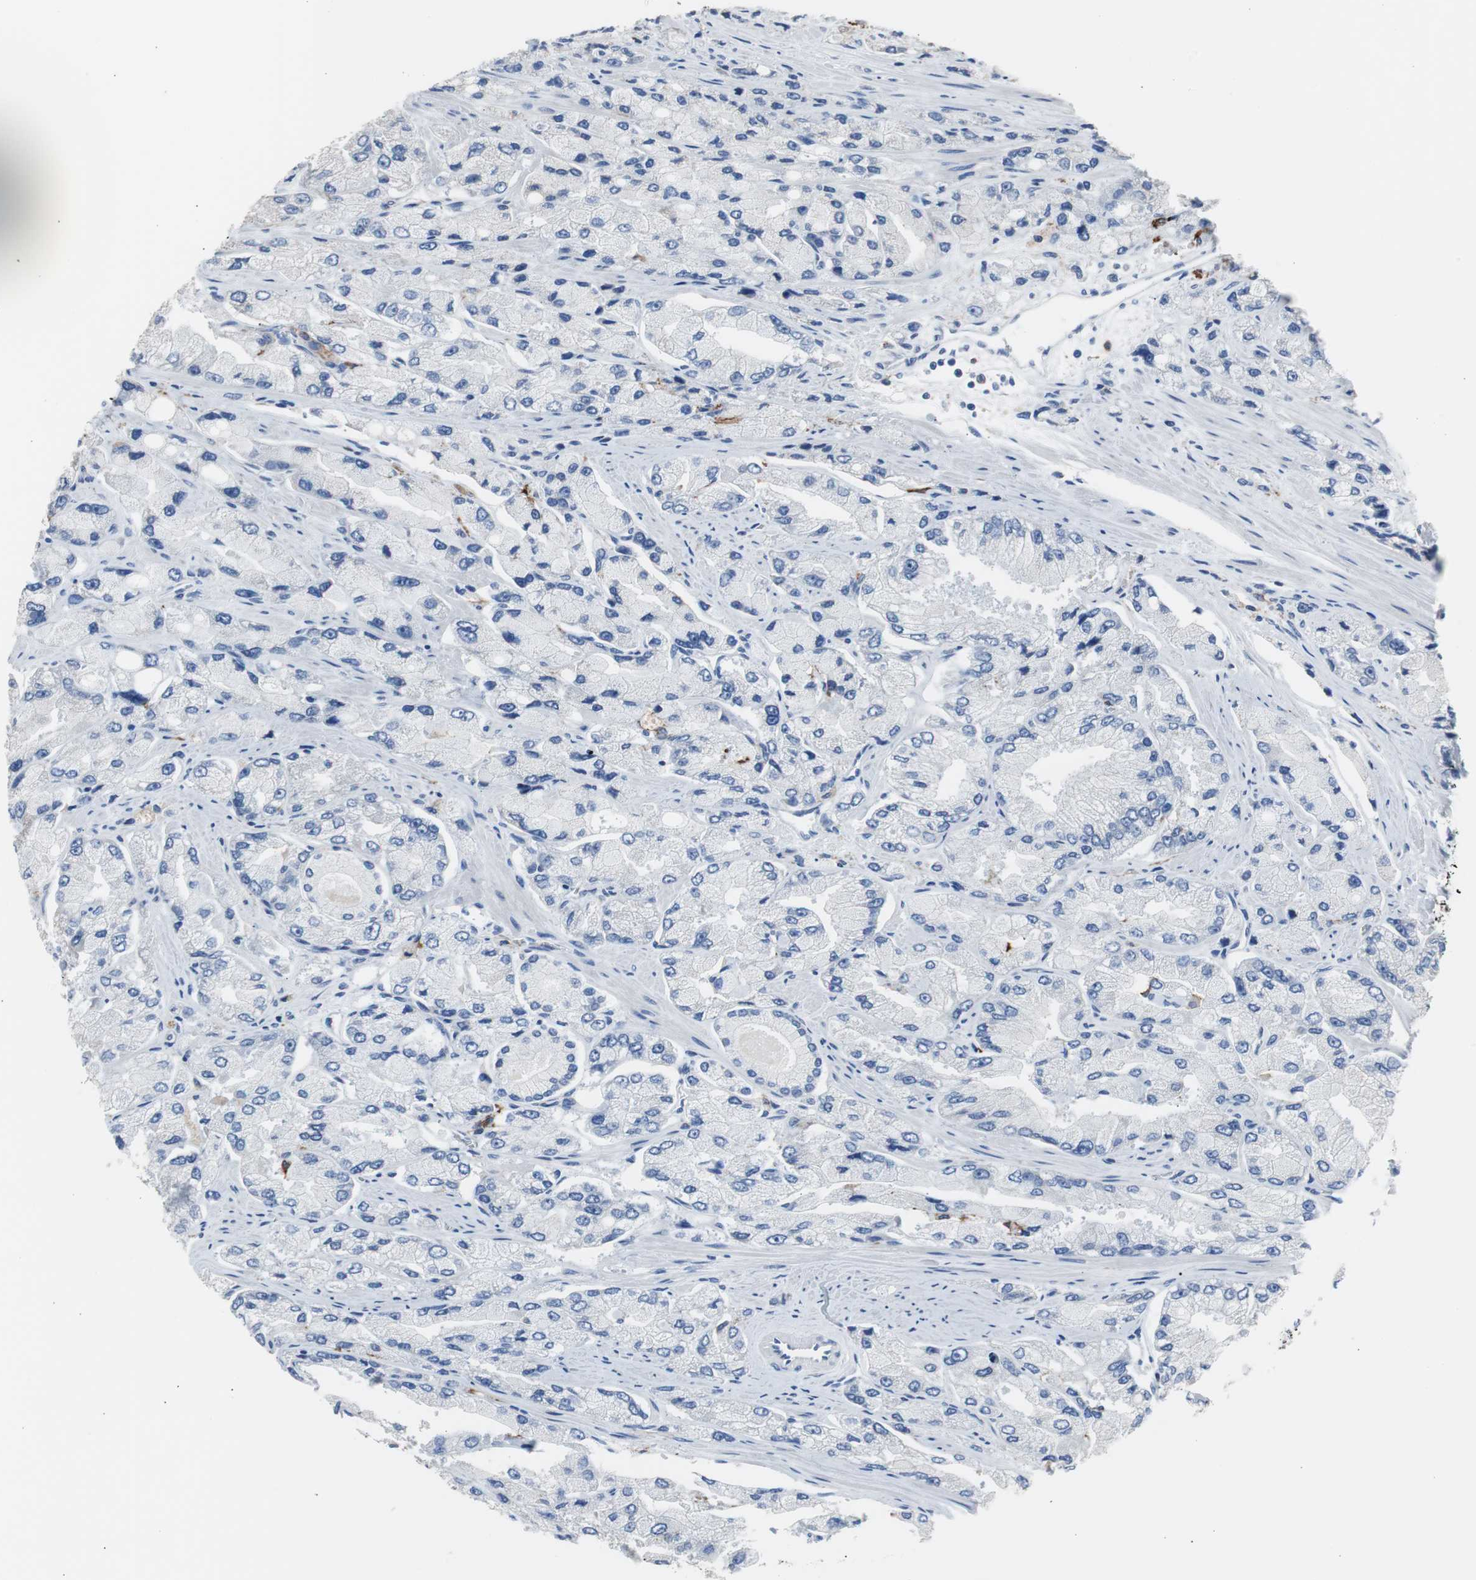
{"staining": {"intensity": "negative", "quantity": "none", "location": "none"}, "tissue": "prostate cancer", "cell_type": "Tumor cells", "image_type": "cancer", "snomed": [{"axis": "morphology", "description": "Adenocarcinoma, High grade"}, {"axis": "topography", "description": "Prostate"}], "caption": "Adenocarcinoma (high-grade) (prostate) was stained to show a protein in brown. There is no significant positivity in tumor cells.", "gene": "FCGR2B", "patient": {"sex": "male", "age": 58}}